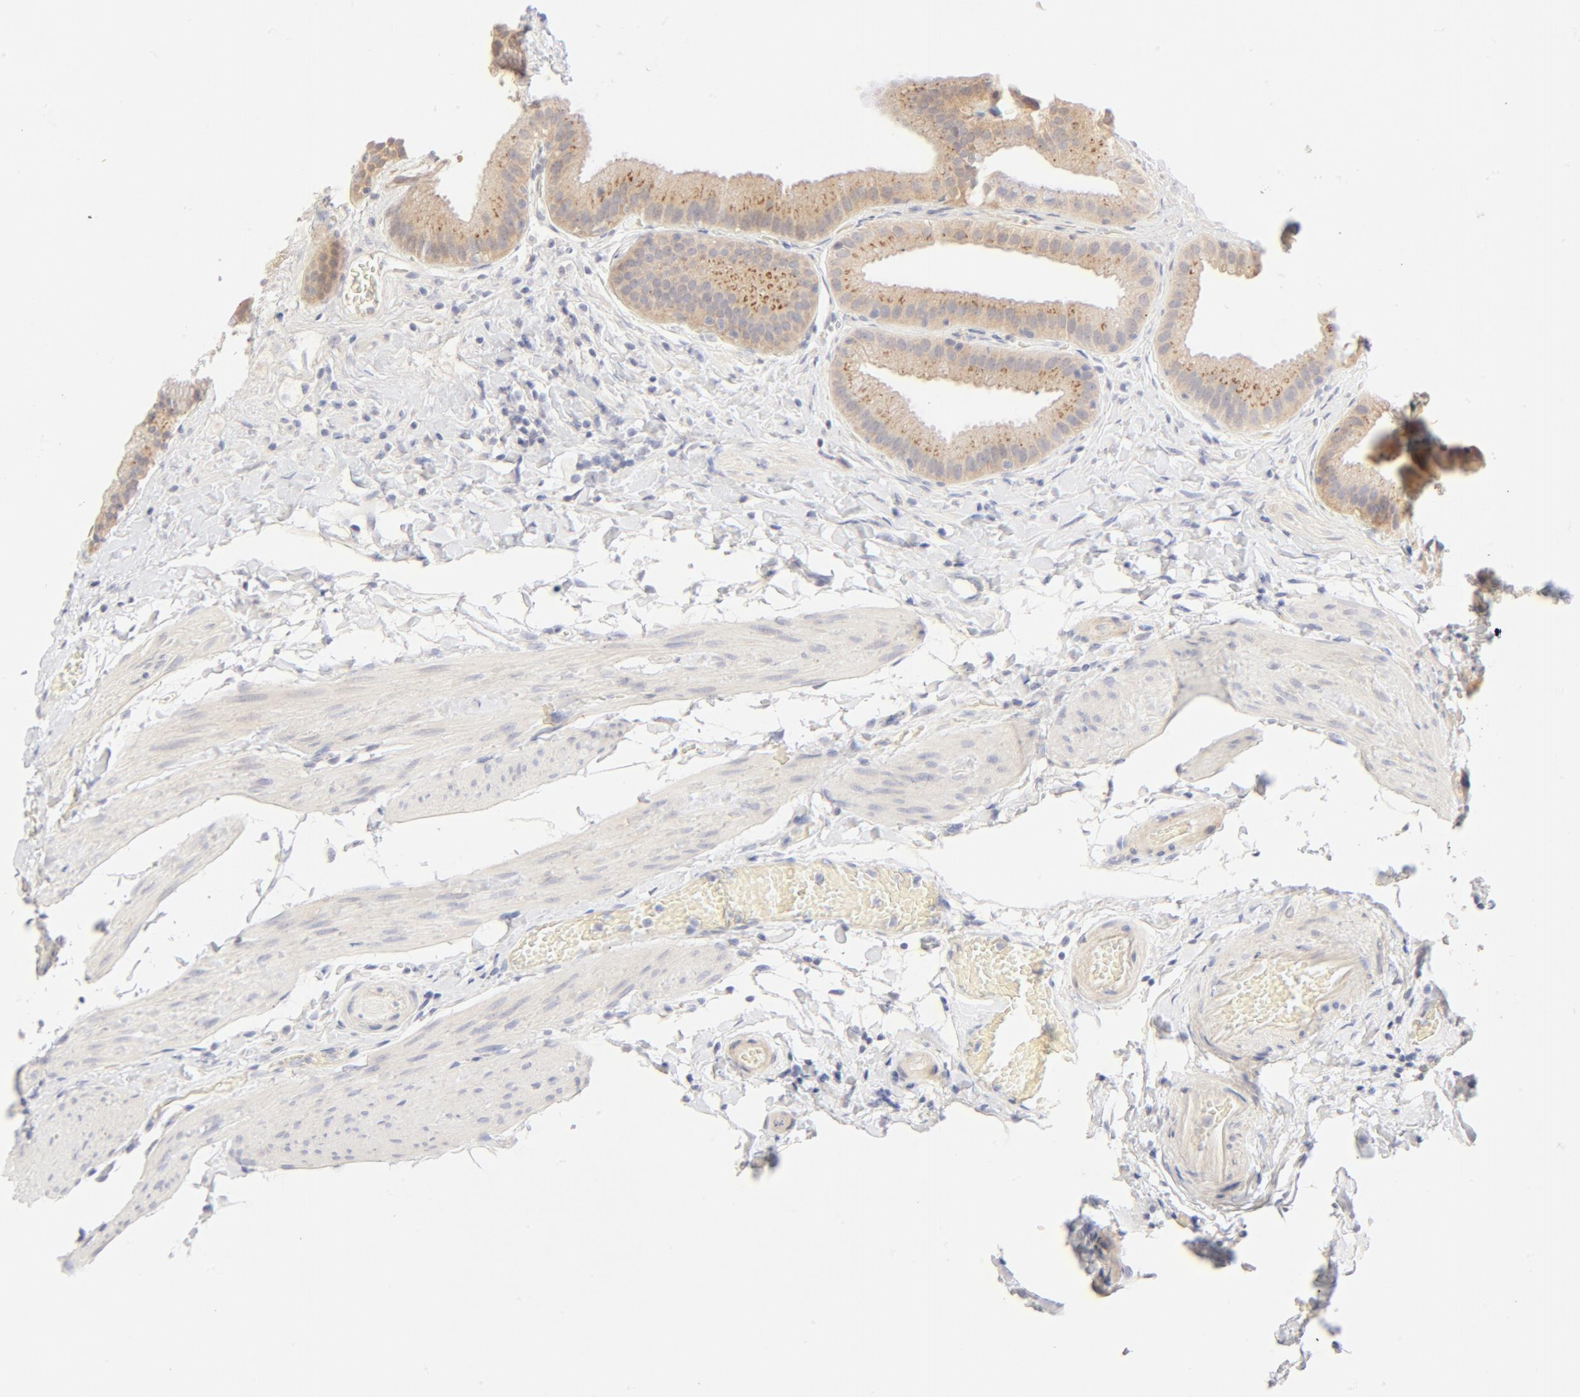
{"staining": {"intensity": "moderate", "quantity": ">75%", "location": "cytoplasmic/membranous"}, "tissue": "gallbladder", "cell_type": "Glandular cells", "image_type": "normal", "snomed": [{"axis": "morphology", "description": "Normal tissue, NOS"}, {"axis": "topography", "description": "Gallbladder"}], "caption": "Immunohistochemical staining of unremarkable human gallbladder shows moderate cytoplasmic/membranous protein staining in about >75% of glandular cells. (DAB (3,3'-diaminobenzidine) = brown stain, brightfield microscopy at high magnification).", "gene": "NKX2", "patient": {"sex": "female", "age": 63}}